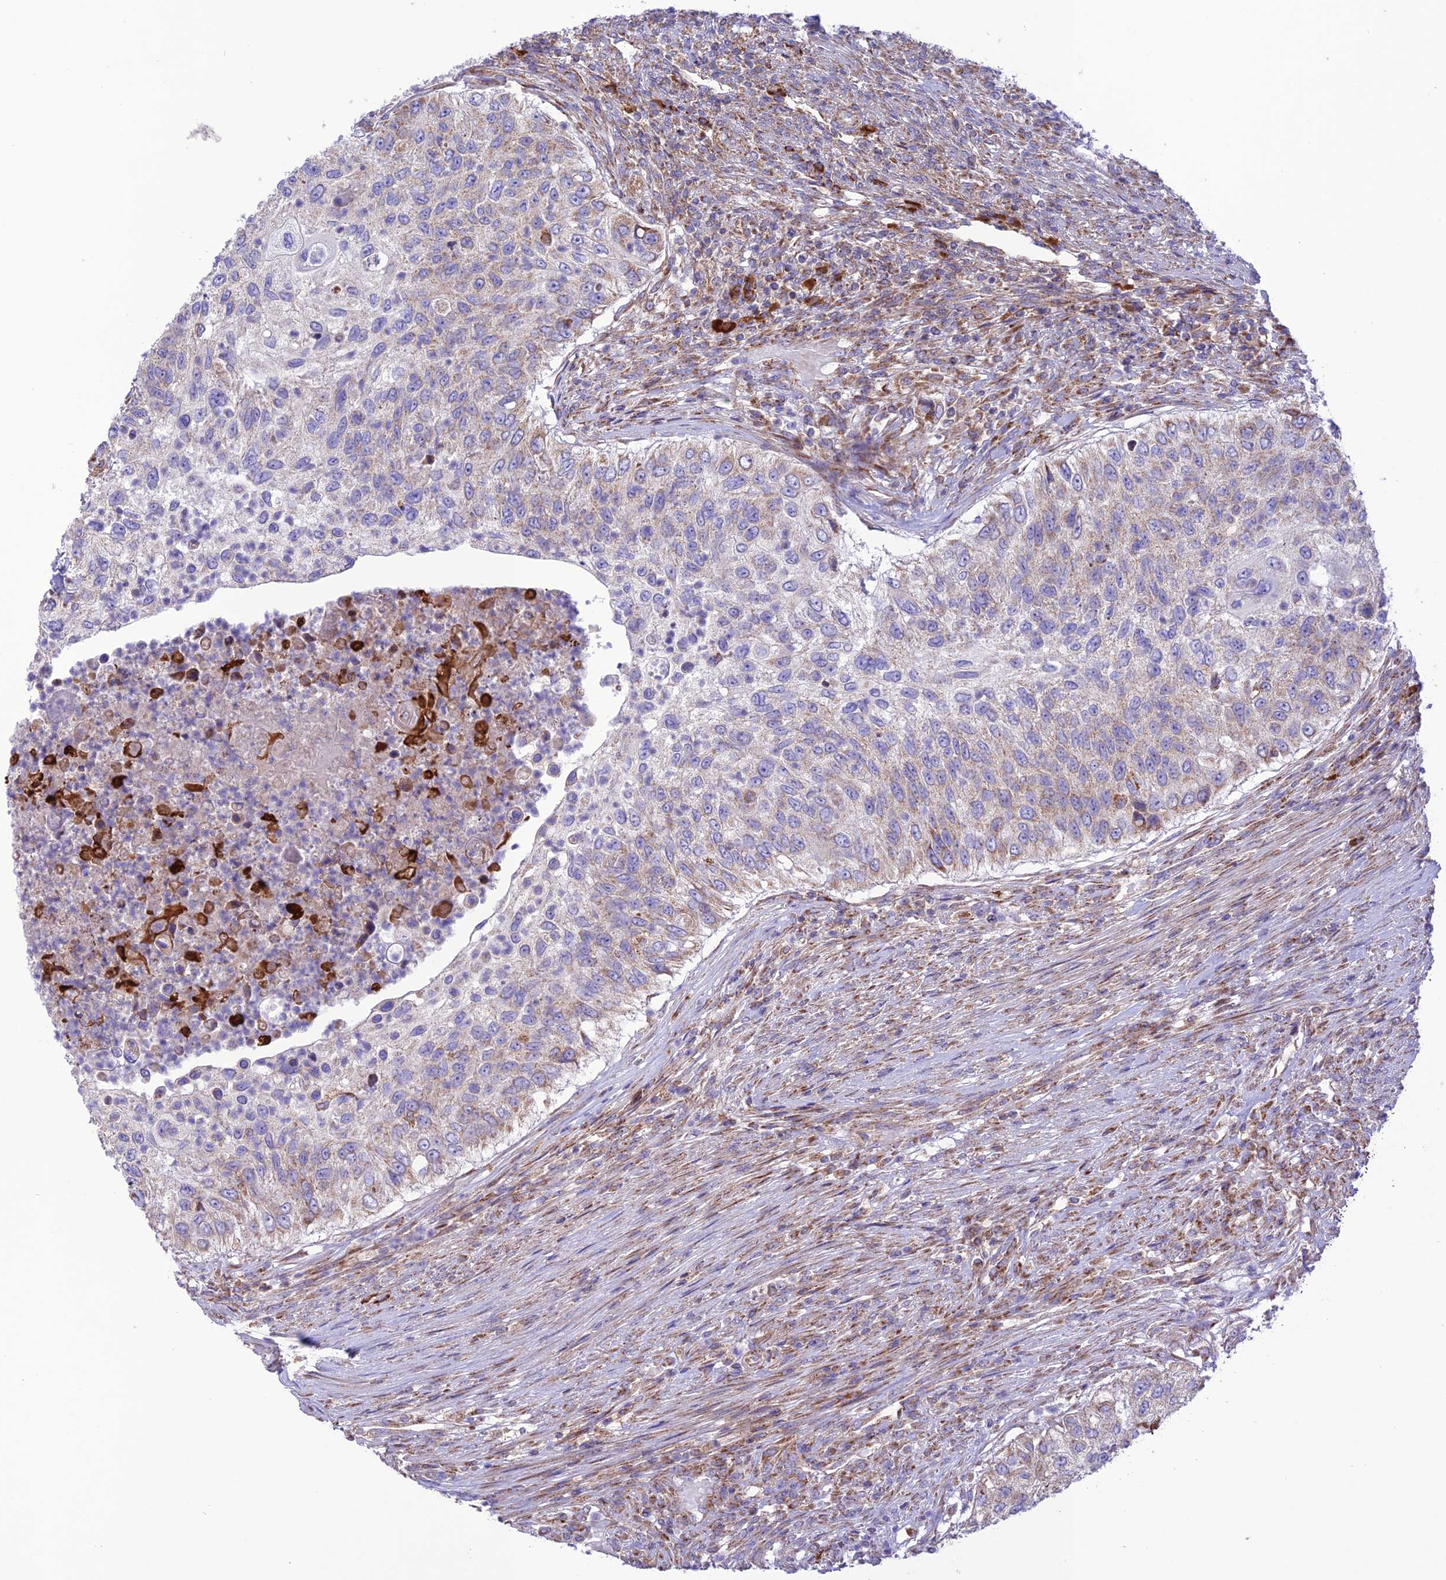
{"staining": {"intensity": "weak", "quantity": "25%-75%", "location": "cytoplasmic/membranous"}, "tissue": "urothelial cancer", "cell_type": "Tumor cells", "image_type": "cancer", "snomed": [{"axis": "morphology", "description": "Urothelial carcinoma, High grade"}, {"axis": "topography", "description": "Urinary bladder"}], "caption": "This is an image of immunohistochemistry staining of urothelial carcinoma (high-grade), which shows weak staining in the cytoplasmic/membranous of tumor cells.", "gene": "UAP1L1", "patient": {"sex": "female", "age": 60}}